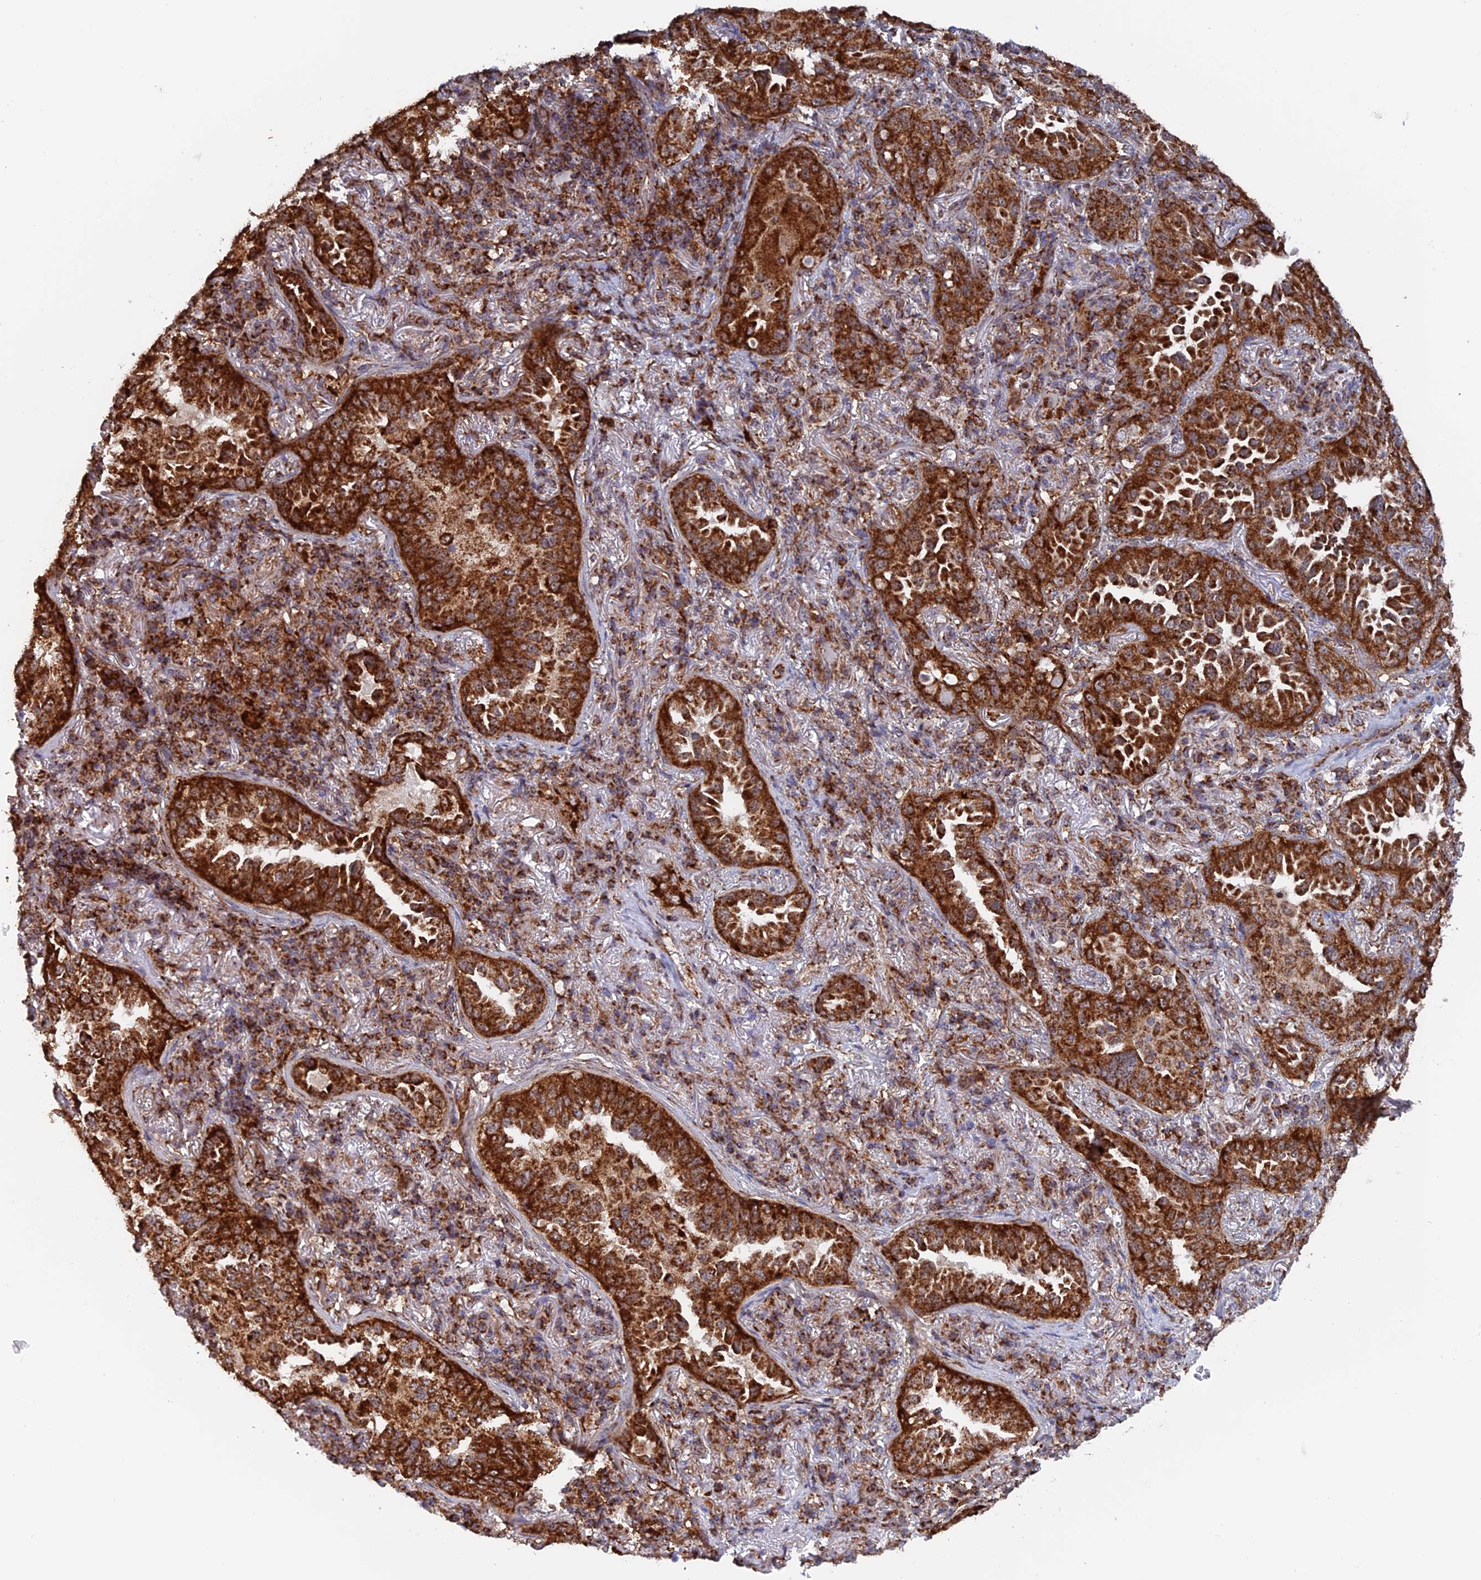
{"staining": {"intensity": "strong", "quantity": ">75%", "location": "cytoplasmic/membranous"}, "tissue": "lung cancer", "cell_type": "Tumor cells", "image_type": "cancer", "snomed": [{"axis": "morphology", "description": "Adenocarcinoma, NOS"}, {"axis": "topography", "description": "Lung"}], "caption": "Tumor cells demonstrate strong cytoplasmic/membranous positivity in approximately >75% of cells in adenocarcinoma (lung).", "gene": "DTYMK", "patient": {"sex": "female", "age": 69}}